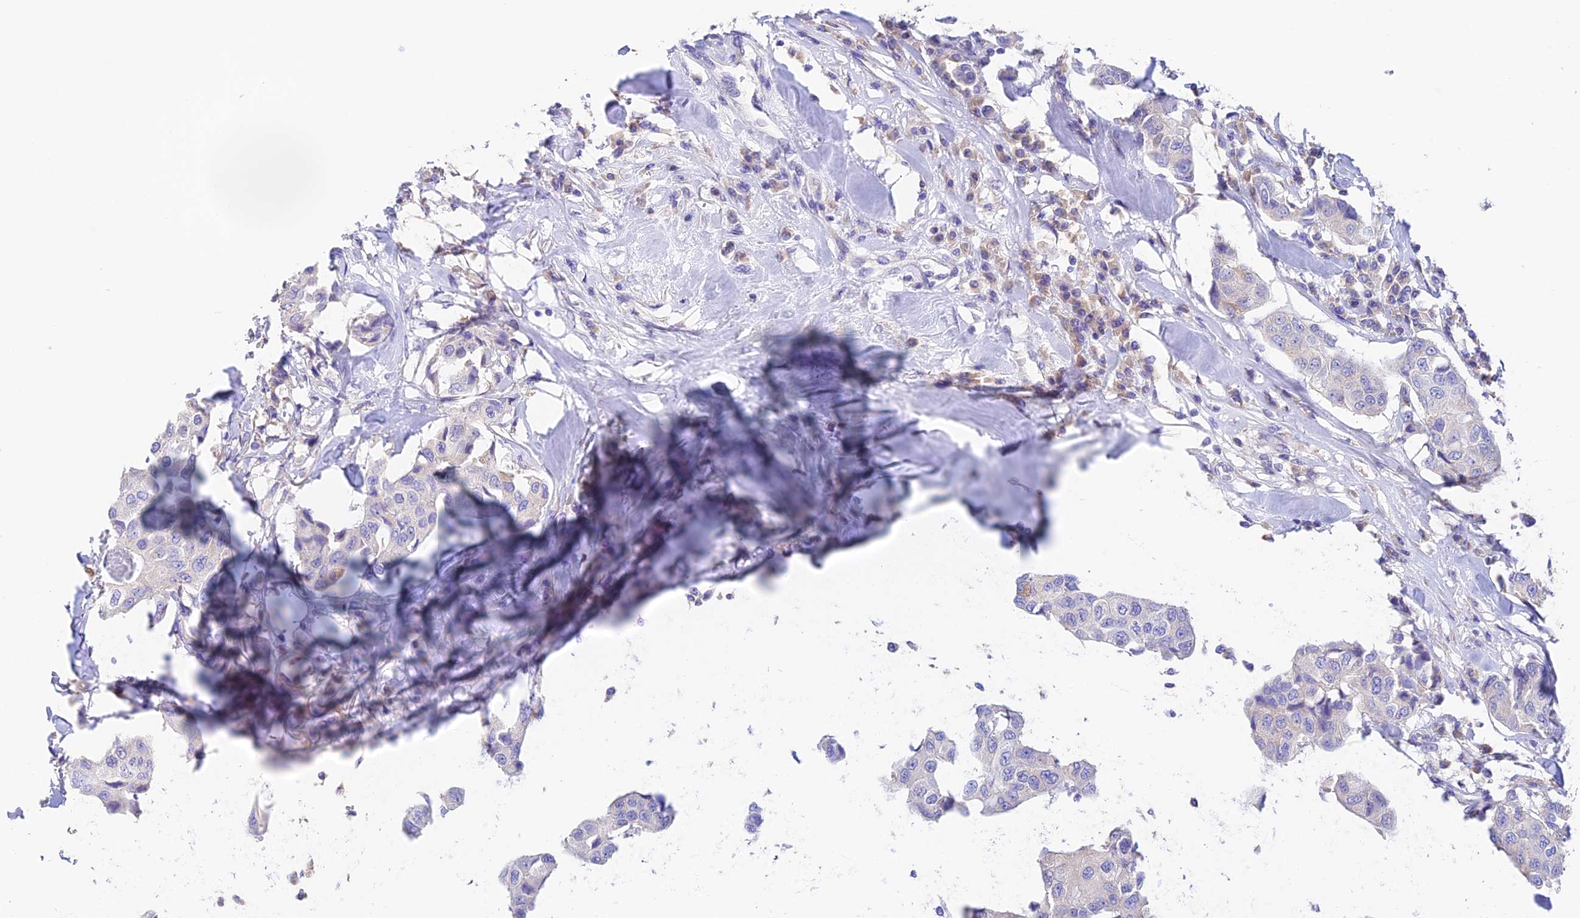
{"staining": {"intensity": "negative", "quantity": "none", "location": "none"}, "tissue": "breast cancer", "cell_type": "Tumor cells", "image_type": "cancer", "snomed": [{"axis": "morphology", "description": "Duct carcinoma"}, {"axis": "topography", "description": "Breast"}], "caption": "IHC image of neoplastic tissue: infiltrating ductal carcinoma (breast) stained with DAB (3,3'-diaminobenzidine) shows no significant protein staining in tumor cells.", "gene": "EMC3", "patient": {"sex": "female", "age": 80}}